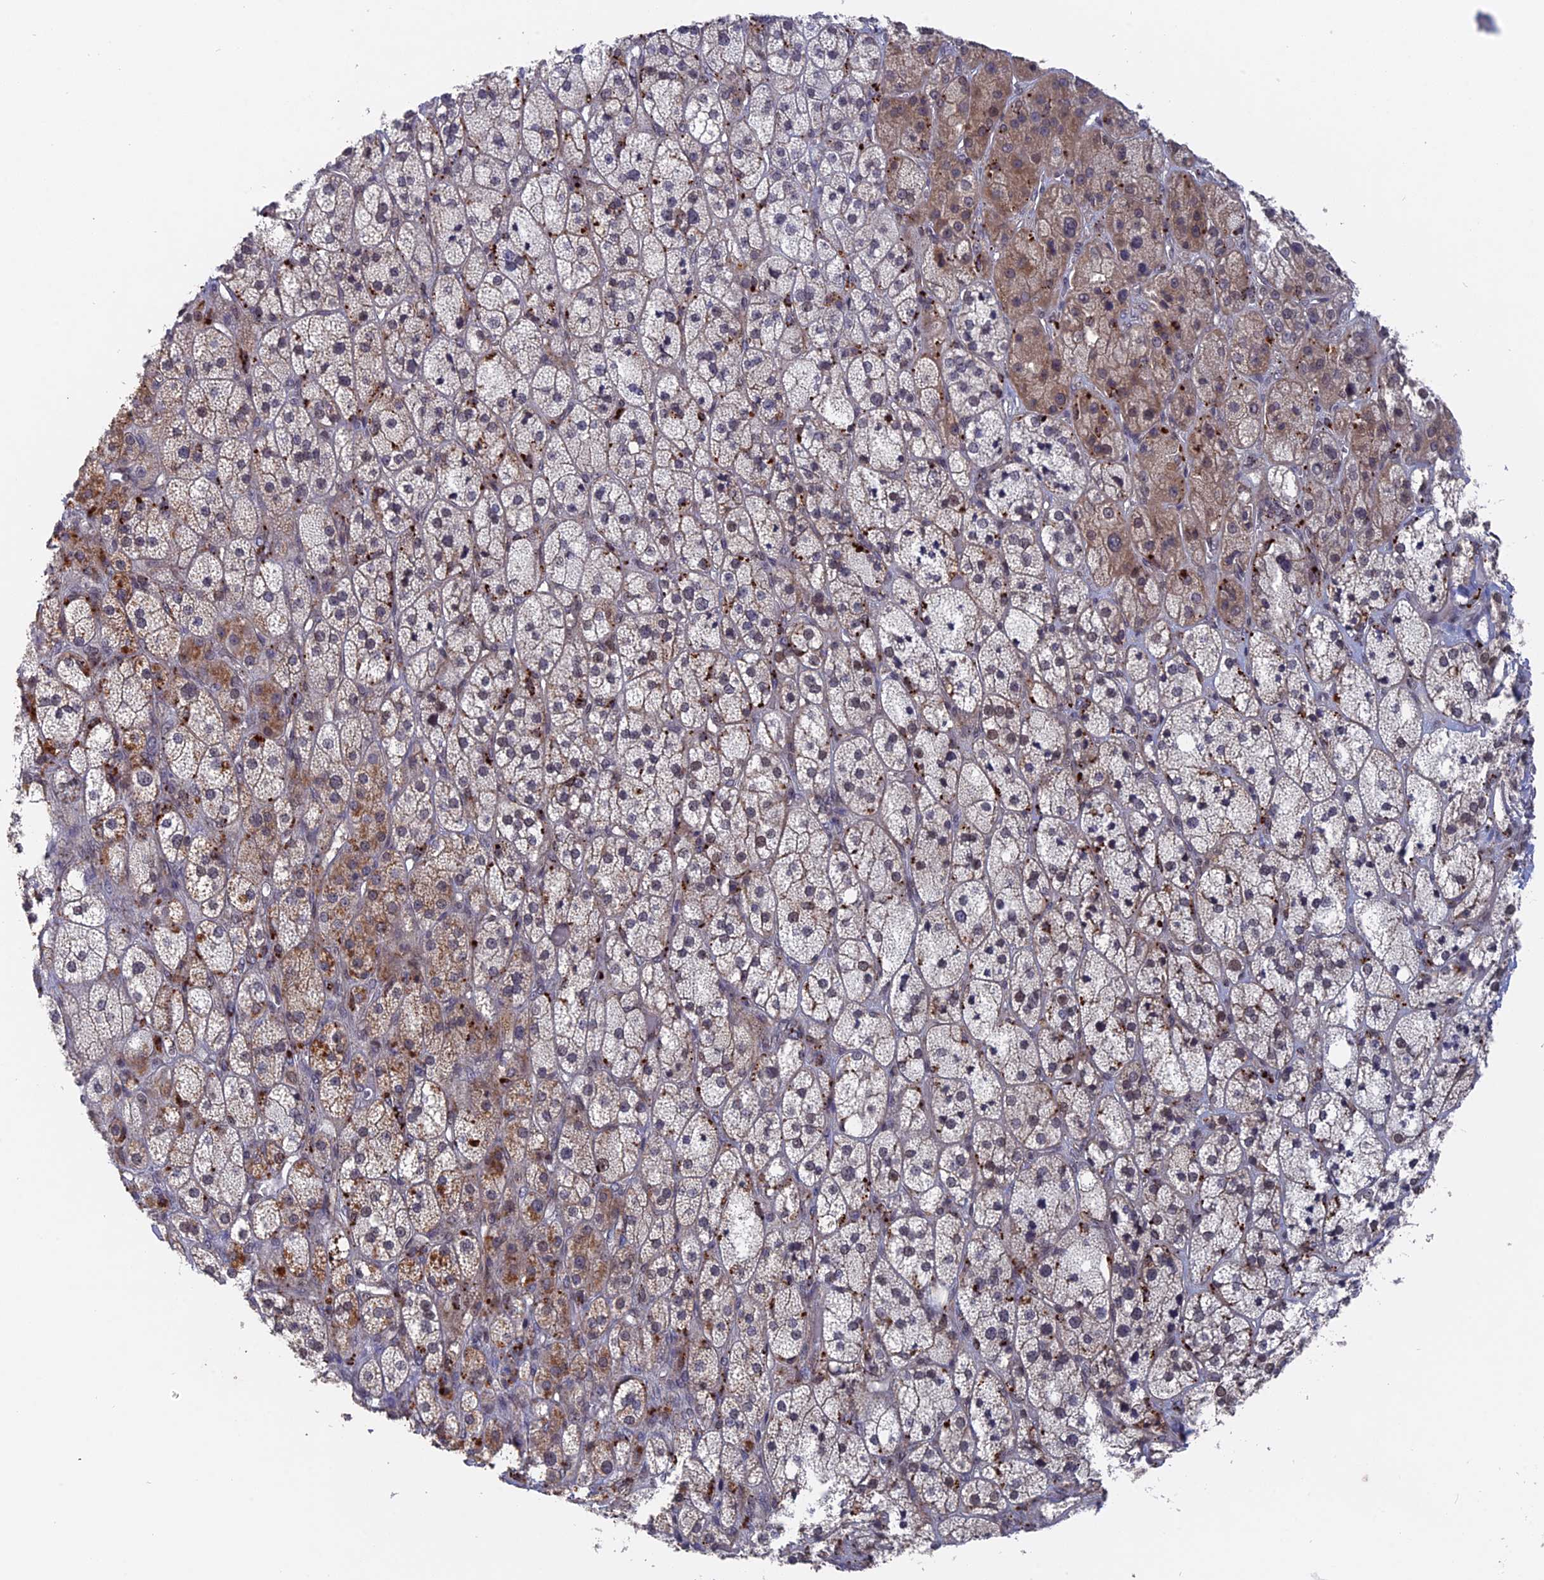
{"staining": {"intensity": "weak", "quantity": "25%-75%", "location": "cytoplasmic/membranous"}, "tissue": "adrenal gland", "cell_type": "Glandular cells", "image_type": "normal", "snomed": [{"axis": "morphology", "description": "Normal tissue, NOS"}, {"axis": "topography", "description": "Adrenal gland"}], "caption": "An immunohistochemistry (IHC) micrograph of normal tissue is shown. Protein staining in brown shows weak cytoplasmic/membranous positivity in adrenal gland within glandular cells. (brown staining indicates protein expression, while blue staining denotes nuclei).", "gene": "NOSIP", "patient": {"sex": "male", "age": 61}}